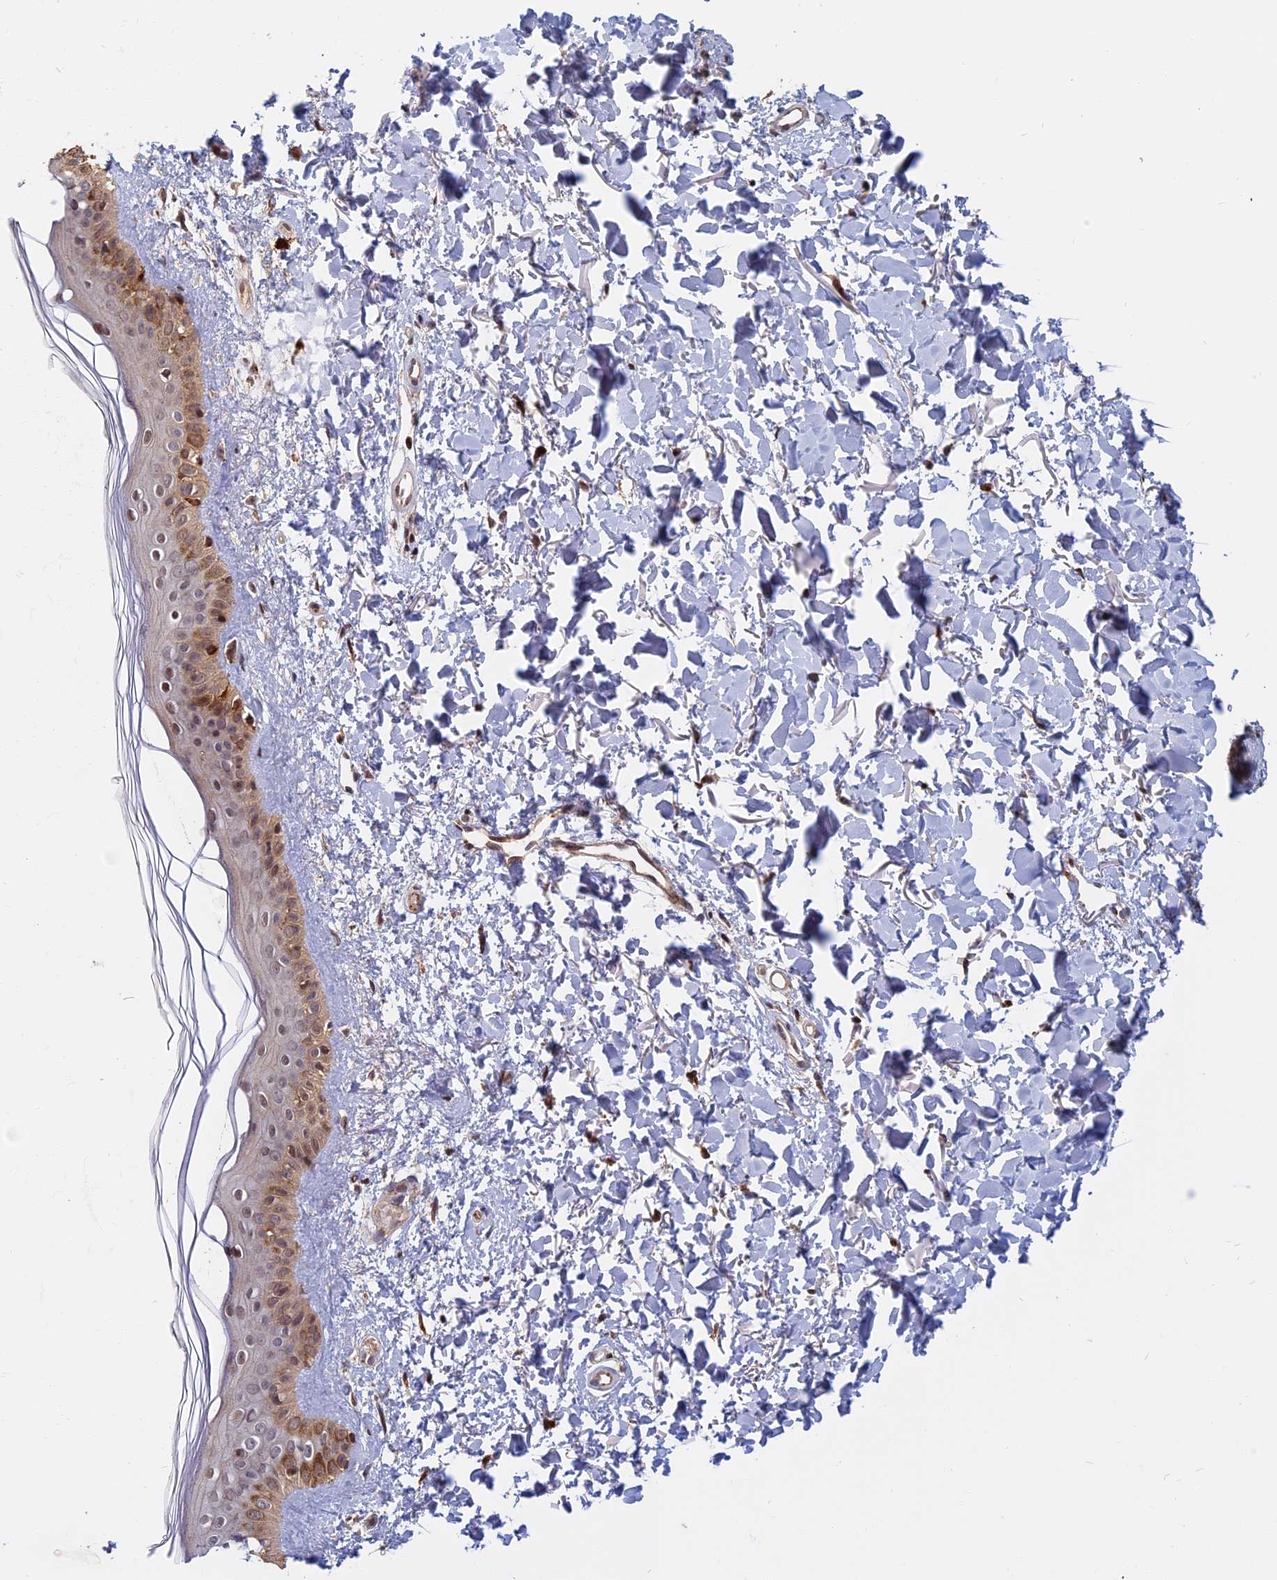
{"staining": {"intensity": "moderate", "quantity": ">75%", "location": "cytoplasmic/membranous,nuclear"}, "tissue": "skin", "cell_type": "Fibroblasts", "image_type": "normal", "snomed": [{"axis": "morphology", "description": "Normal tissue, NOS"}, {"axis": "topography", "description": "Skin"}], "caption": "Immunohistochemical staining of unremarkable human skin reveals moderate cytoplasmic/membranous,nuclear protein expression in about >75% of fibroblasts. (DAB = brown stain, brightfield microscopy at high magnification).", "gene": "CCDC113", "patient": {"sex": "female", "age": 58}}